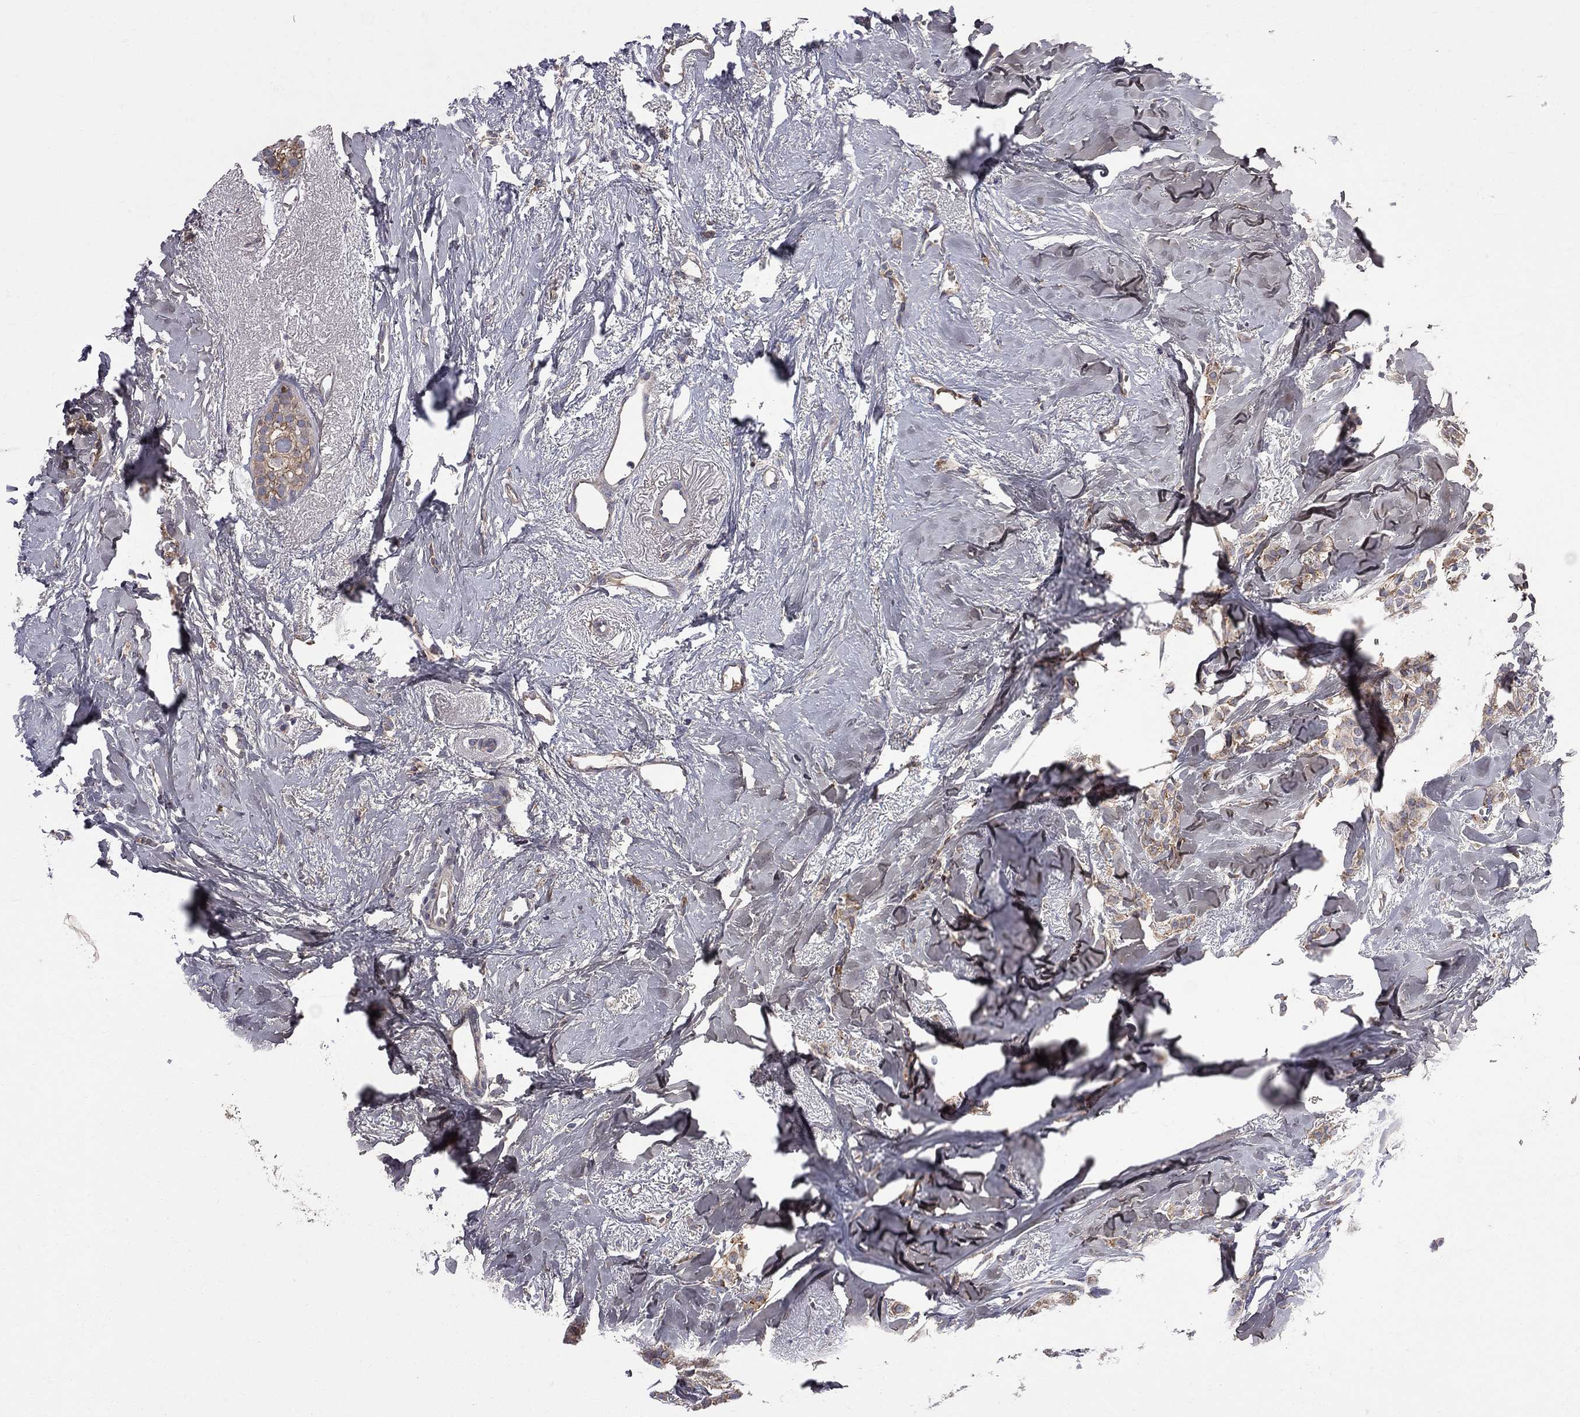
{"staining": {"intensity": "moderate", "quantity": ">75%", "location": "cytoplasmic/membranous"}, "tissue": "breast cancer", "cell_type": "Tumor cells", "image_type": "cancer", "snomed": [{"axis": "morphology", "description": "Duct carcinoma"}, {"axis": "topography", "description": "Breast"}], "caption": "A brown stain highlights moderate cytoplasmic/membranous expression of a protein in human breast cancer (infiltrating ductal carcinoma) tumor cells.", "gene": "CNOT11", "patient": {"sex": "female", "age": 85}}